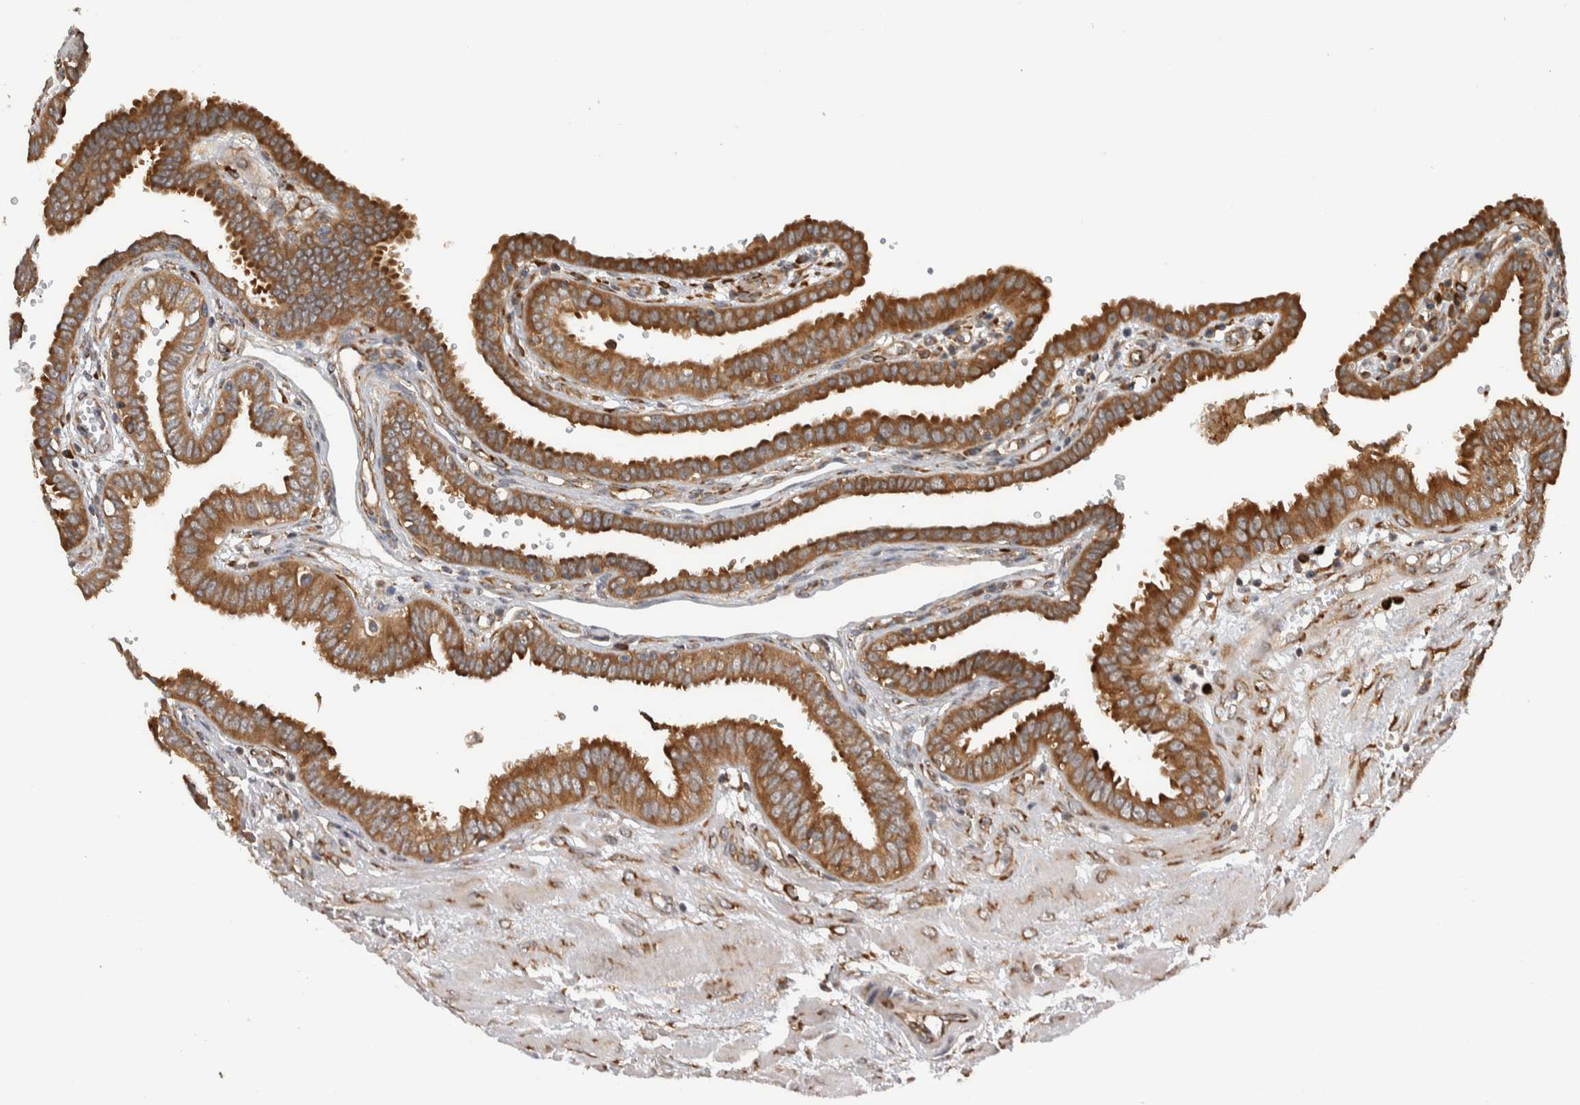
{"staining": {"intensity": "moderate", "quantity": ">75%", "location": "cytoplasmic/membranous"}, "tissue": "fallopian tube", "cell_type": "Glandular cells", "image_type": "normal", "snomed": [{"axis": "morphology", "description": "Normal tissue, NOS"}, {"axis": "topography", "description": "Fallopian tube"}, {"axis": "topography", "description": "Placenta"}], "caption": "A medium amount of moderate cytoplasmic/membranous expression is appreciated in approximately >75% of glandular cells in benign fallopian tube.", "gene": "EIF3H", "patient": {"sex": "female", "age": 32}}